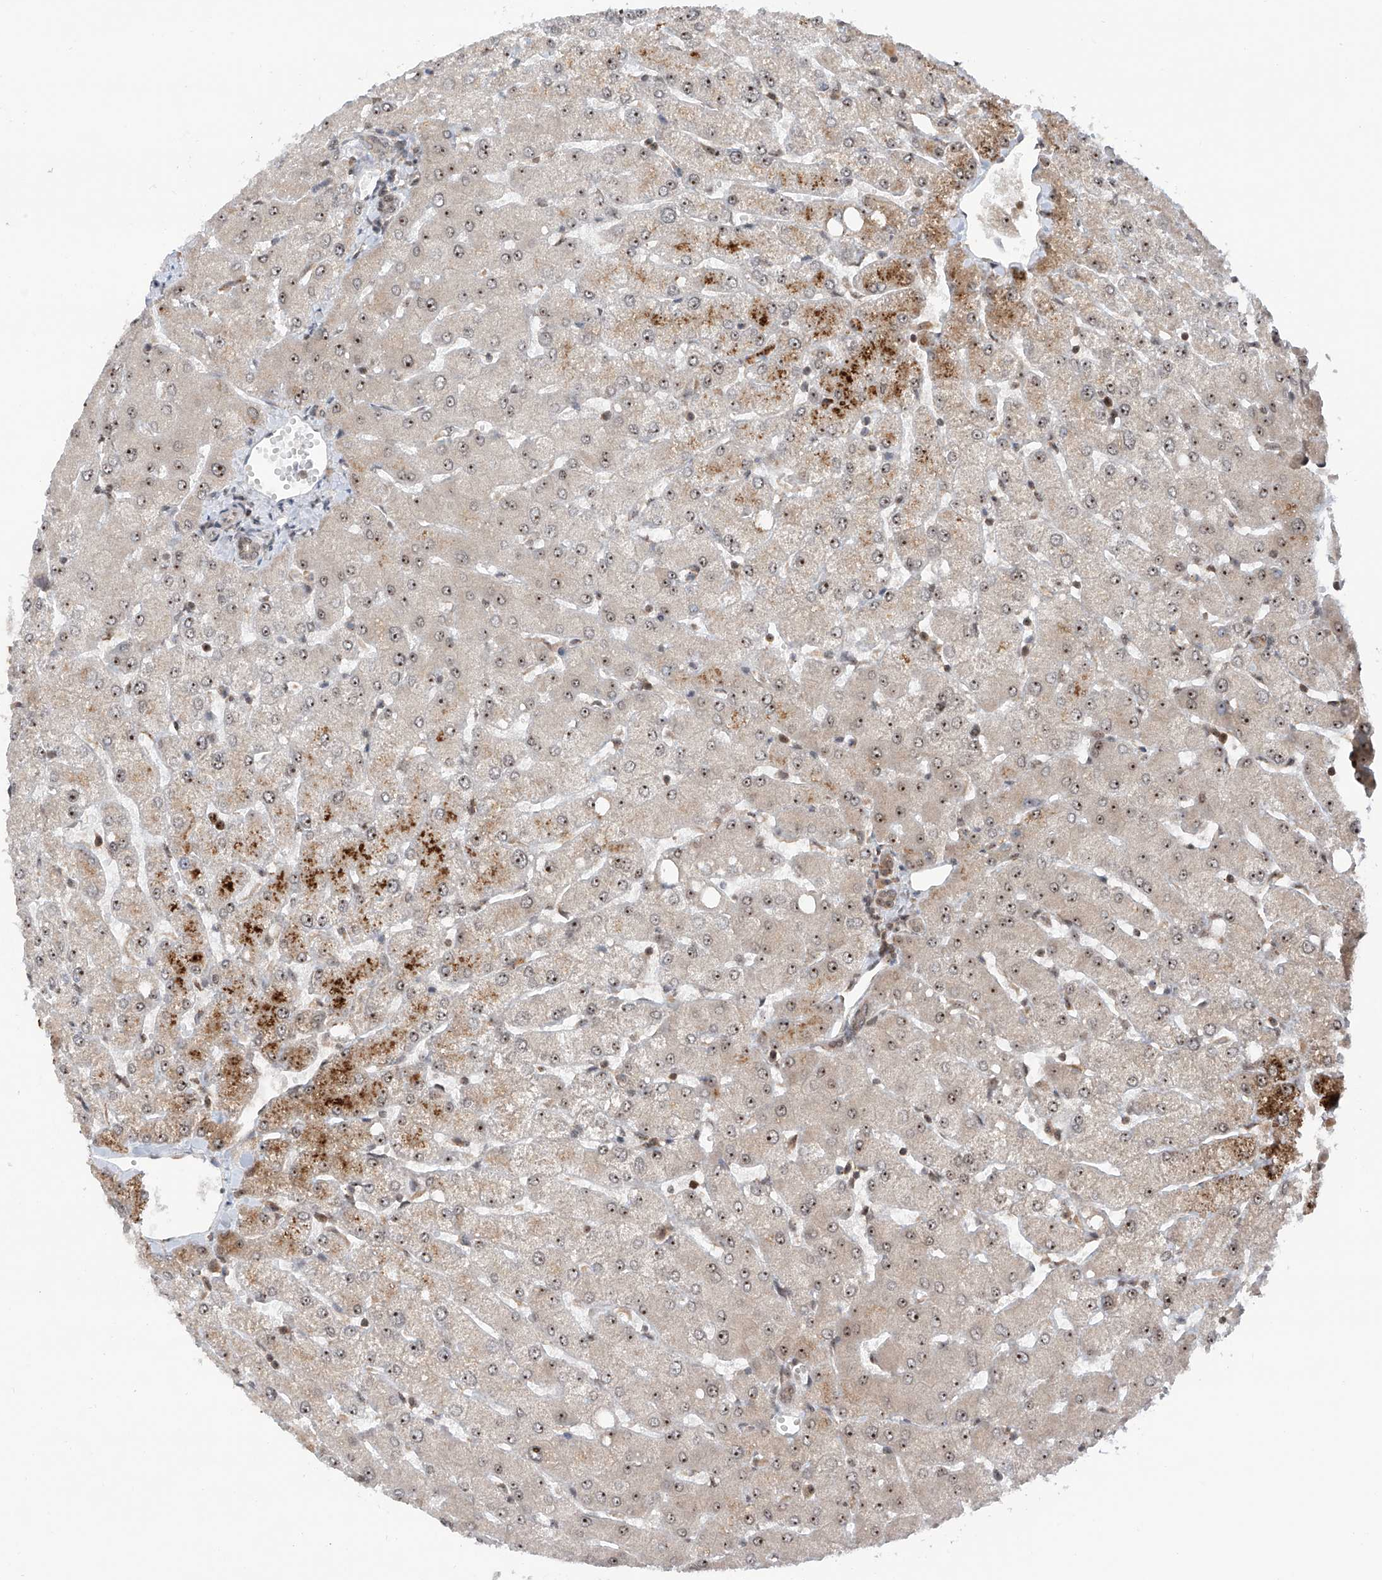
{"staining": {"intensity": "weak", "quantity": "25%-75%", "location": "cytoplasmic/membranous"}, "tissue": "liver", "cell_type": "Cholangiocytes", "image_type": "normal", "snomed": [{"axis": "morphology", "description": "Normal tissue, NOS"}, {"axis": "topography", "description": "Liver"}], "caption": "High-magnification brightfield microscopy of benign liver stained with DAB (brown) and counterstained with hematoxylin (blue). cholangiocytes exhibit weak cytoplasmic/membranous staining is seen in approximately25%-75% of cells.", "gene": "C1orf131", "patient": {"sex": "female", "age": 54}}